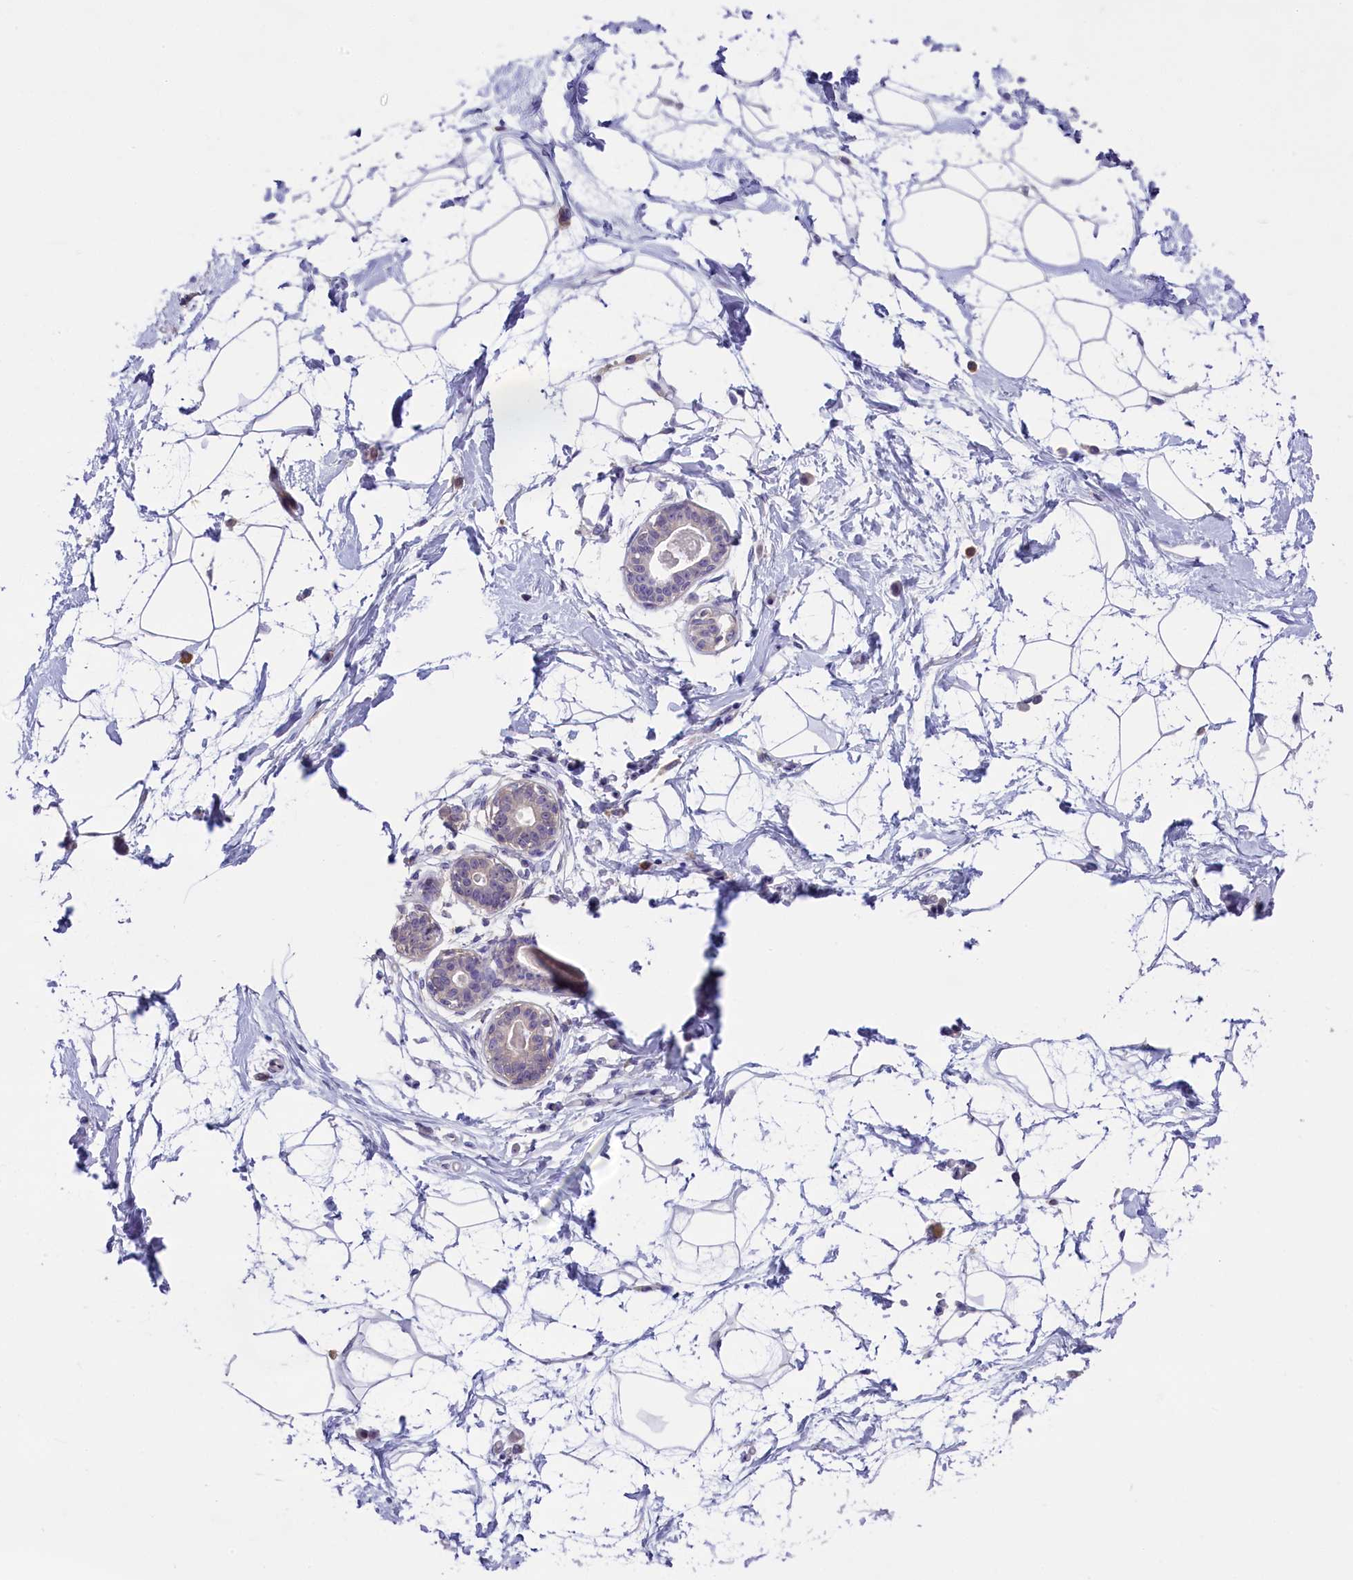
{"staining": {"intensity": "negative", "quantity": "none", "location": "none"}, "tissue": "breast", "cell_type": "Adipocytes", "image_type": "normal", "snomed": [{"axis": "morphology", "description": "Normal tissue, NOS"}, {"axis": "topography", "description": "Breast"}], "caption": "Protein analysis of benign breast reveals no significant positivity in adipocytes.", "gene": "ENPP6", "patient": {"sex": "female", "age": 45}}